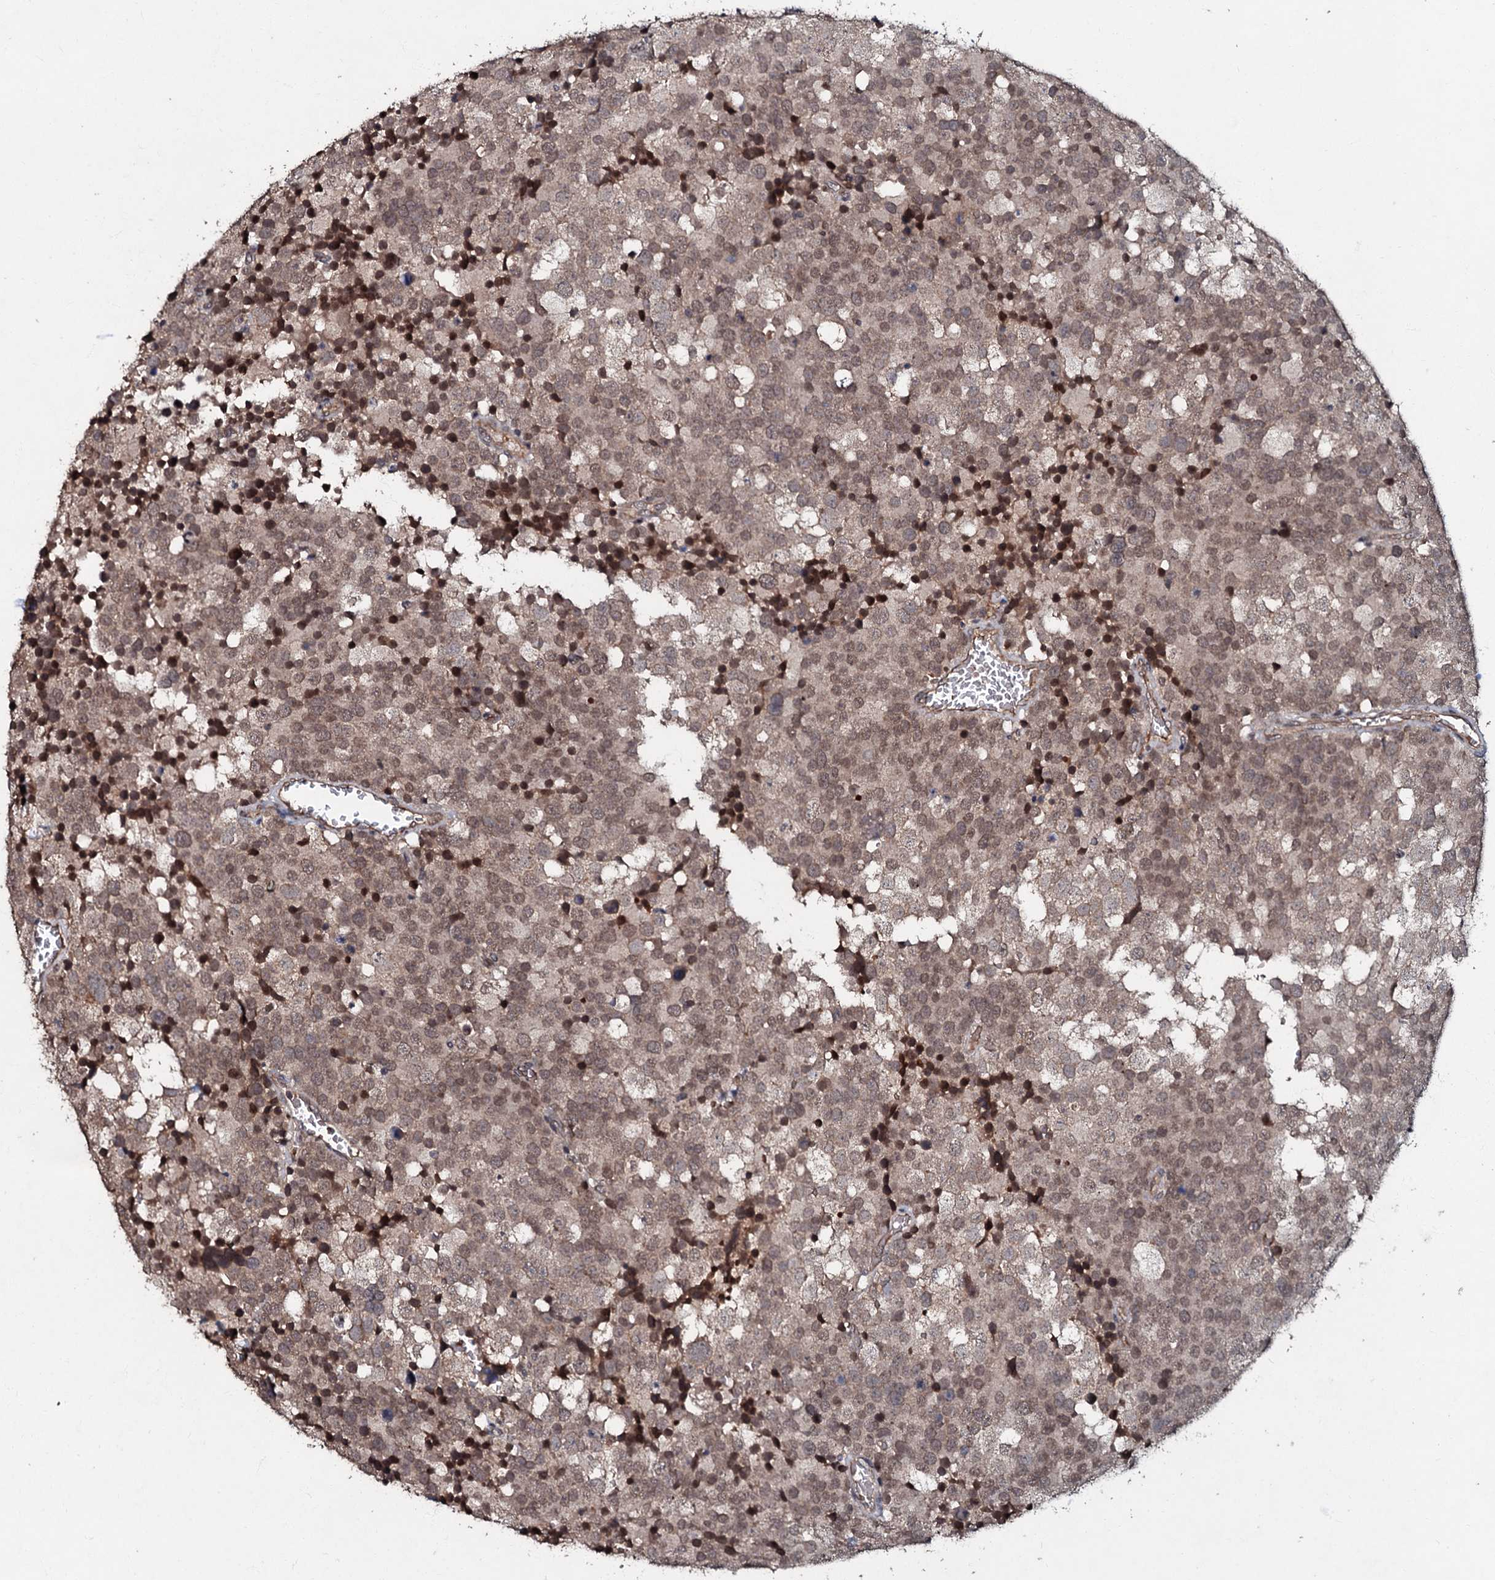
{"staining": {"intensity": "moderate", "quantity": ">75%", "location": "cytoplasmic/membranous,nuclear"}, "tissue": "testis cancer", "cell_type": "Tumor cells", "image_type": "cancer", "snomed": [{"axis": "morphology", "description": "Seminoma, NOS"}, {"axis": "topography", "description": "Testis"}], "caption": "IHC histopathology image of neoplastic tissue: testis cancer (seminoma) stained using immunohistochemistry (IHC) exhibits medium levels of moderate protein expression localized specifically in the cytoplasmic/membranous and nuclear of tumor cells, appearing as a cytoplasmic/membranous and nuclear brown color.", "gene": "MANSC4", "patient": {"sex": "male", "age": 71}}